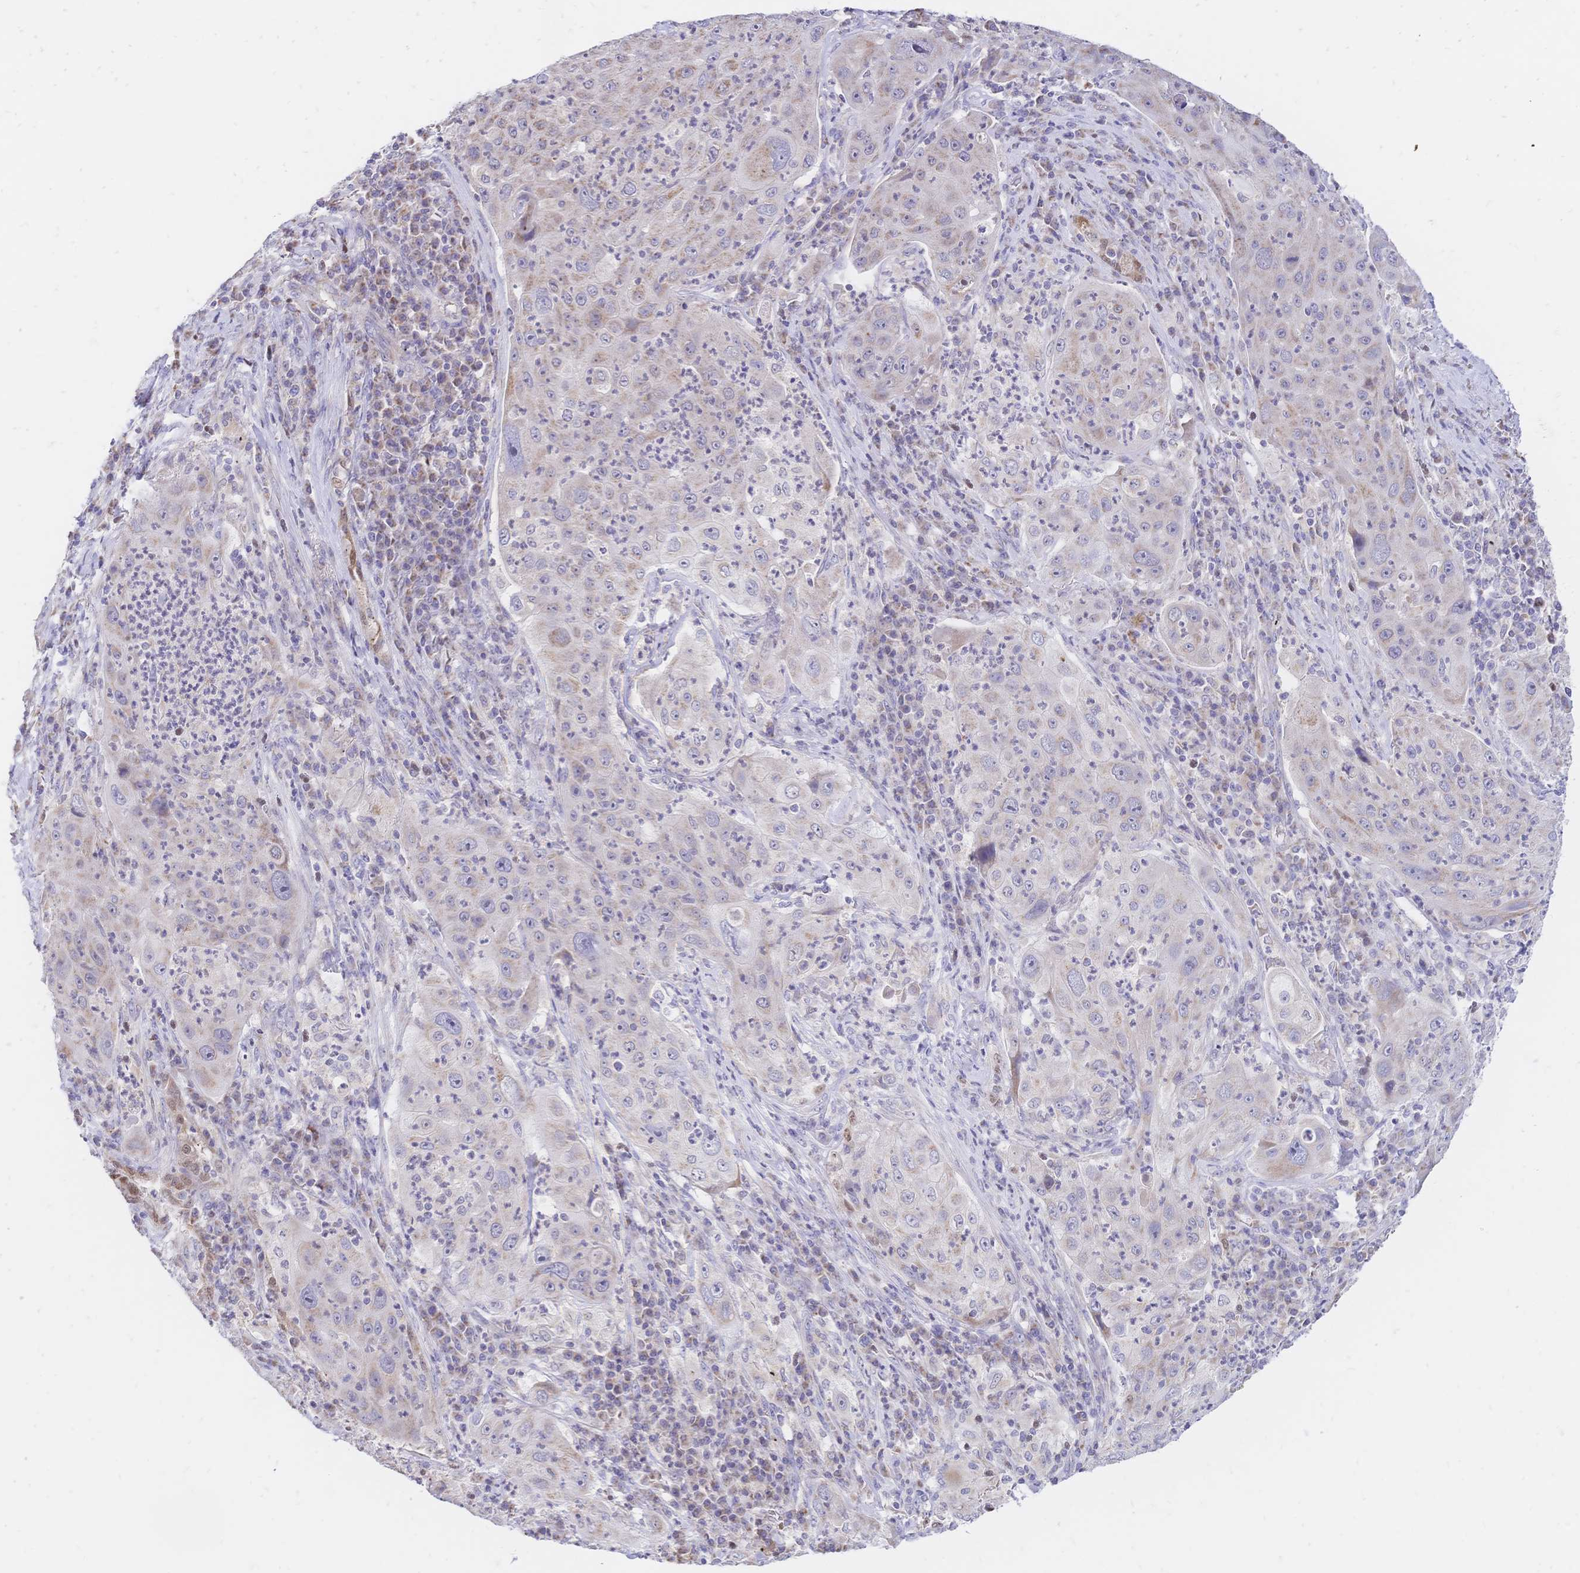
{"staining": {"intensity": "weak", "quantity": "<25%", "location": "cytoplasmic/membranous"}, "tissue": "lung cancer", "cell_type": "Tumor cells", "image_type": "cancer", "snomed": [{"axis": "morphology", "description": "Squamous cell carcinoma, NOS"}, {"axis": "topography", "description": "Lung"}], "caption": "The photomicrograph reveals no significant expression in tumor cells of lung cancer (squamous cell carcinoma).", "gene": "CLEC18B", "patient": {"sex": "female", "age": 59}}